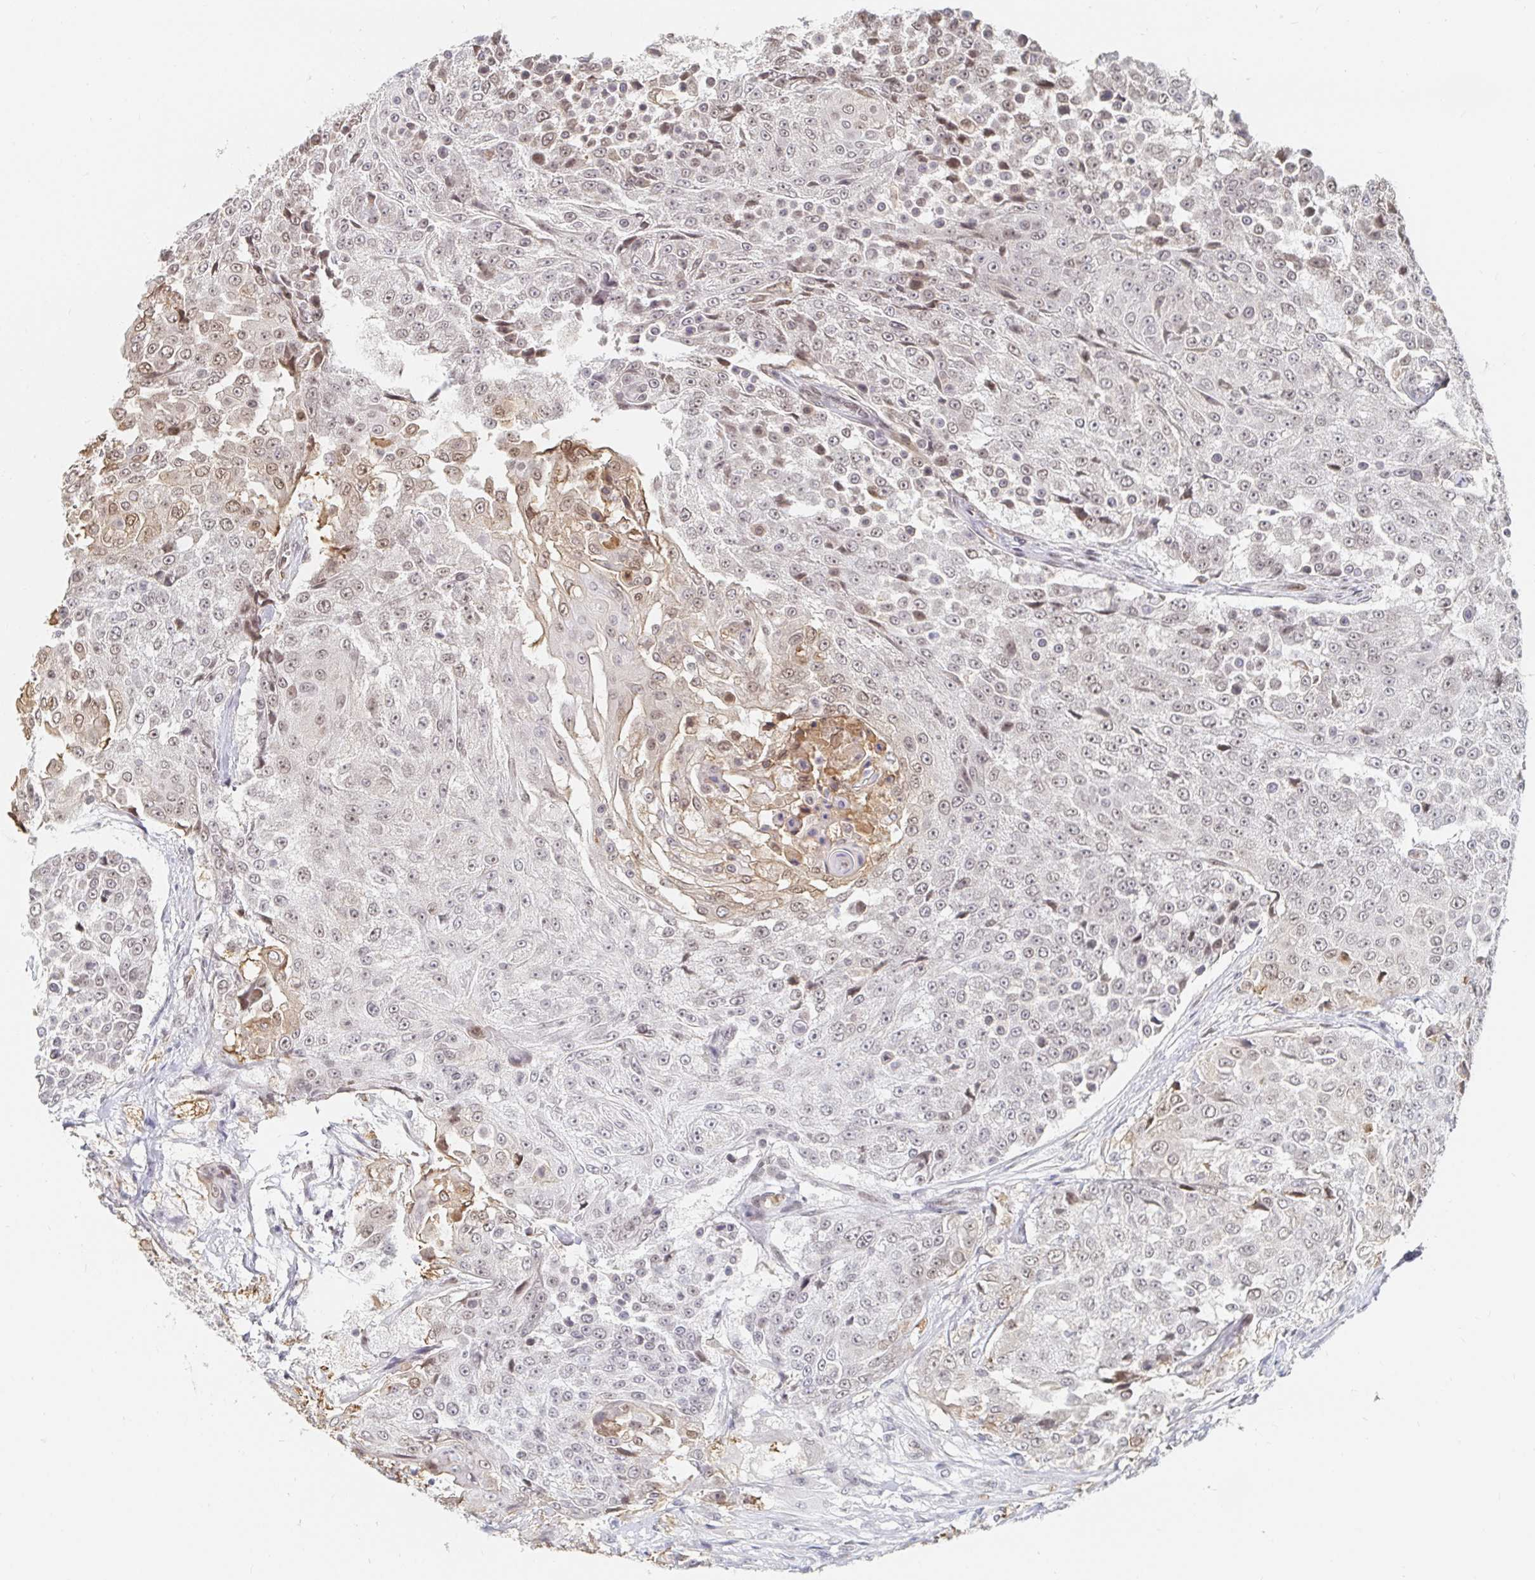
{"staining": {"intensity": "weak", "quantity": "<25%", "location": "cytoplasmic/membranous,nuclear"}, "tissue": "urothelial cancer", "cell_type": "Tumor cells", "image_type": "cancer", "snomed": [{"axis": "morphology", "description": "Urothelial carcinoma, High grade"}, {"axis": "topography", "description": "Urinary bladder"}], "caption": "The micrograph exhibits no staining of tumor cells in urothelial cancer.", "gene": "CHD2", "patient": {"sex": "female", "age": 63}}